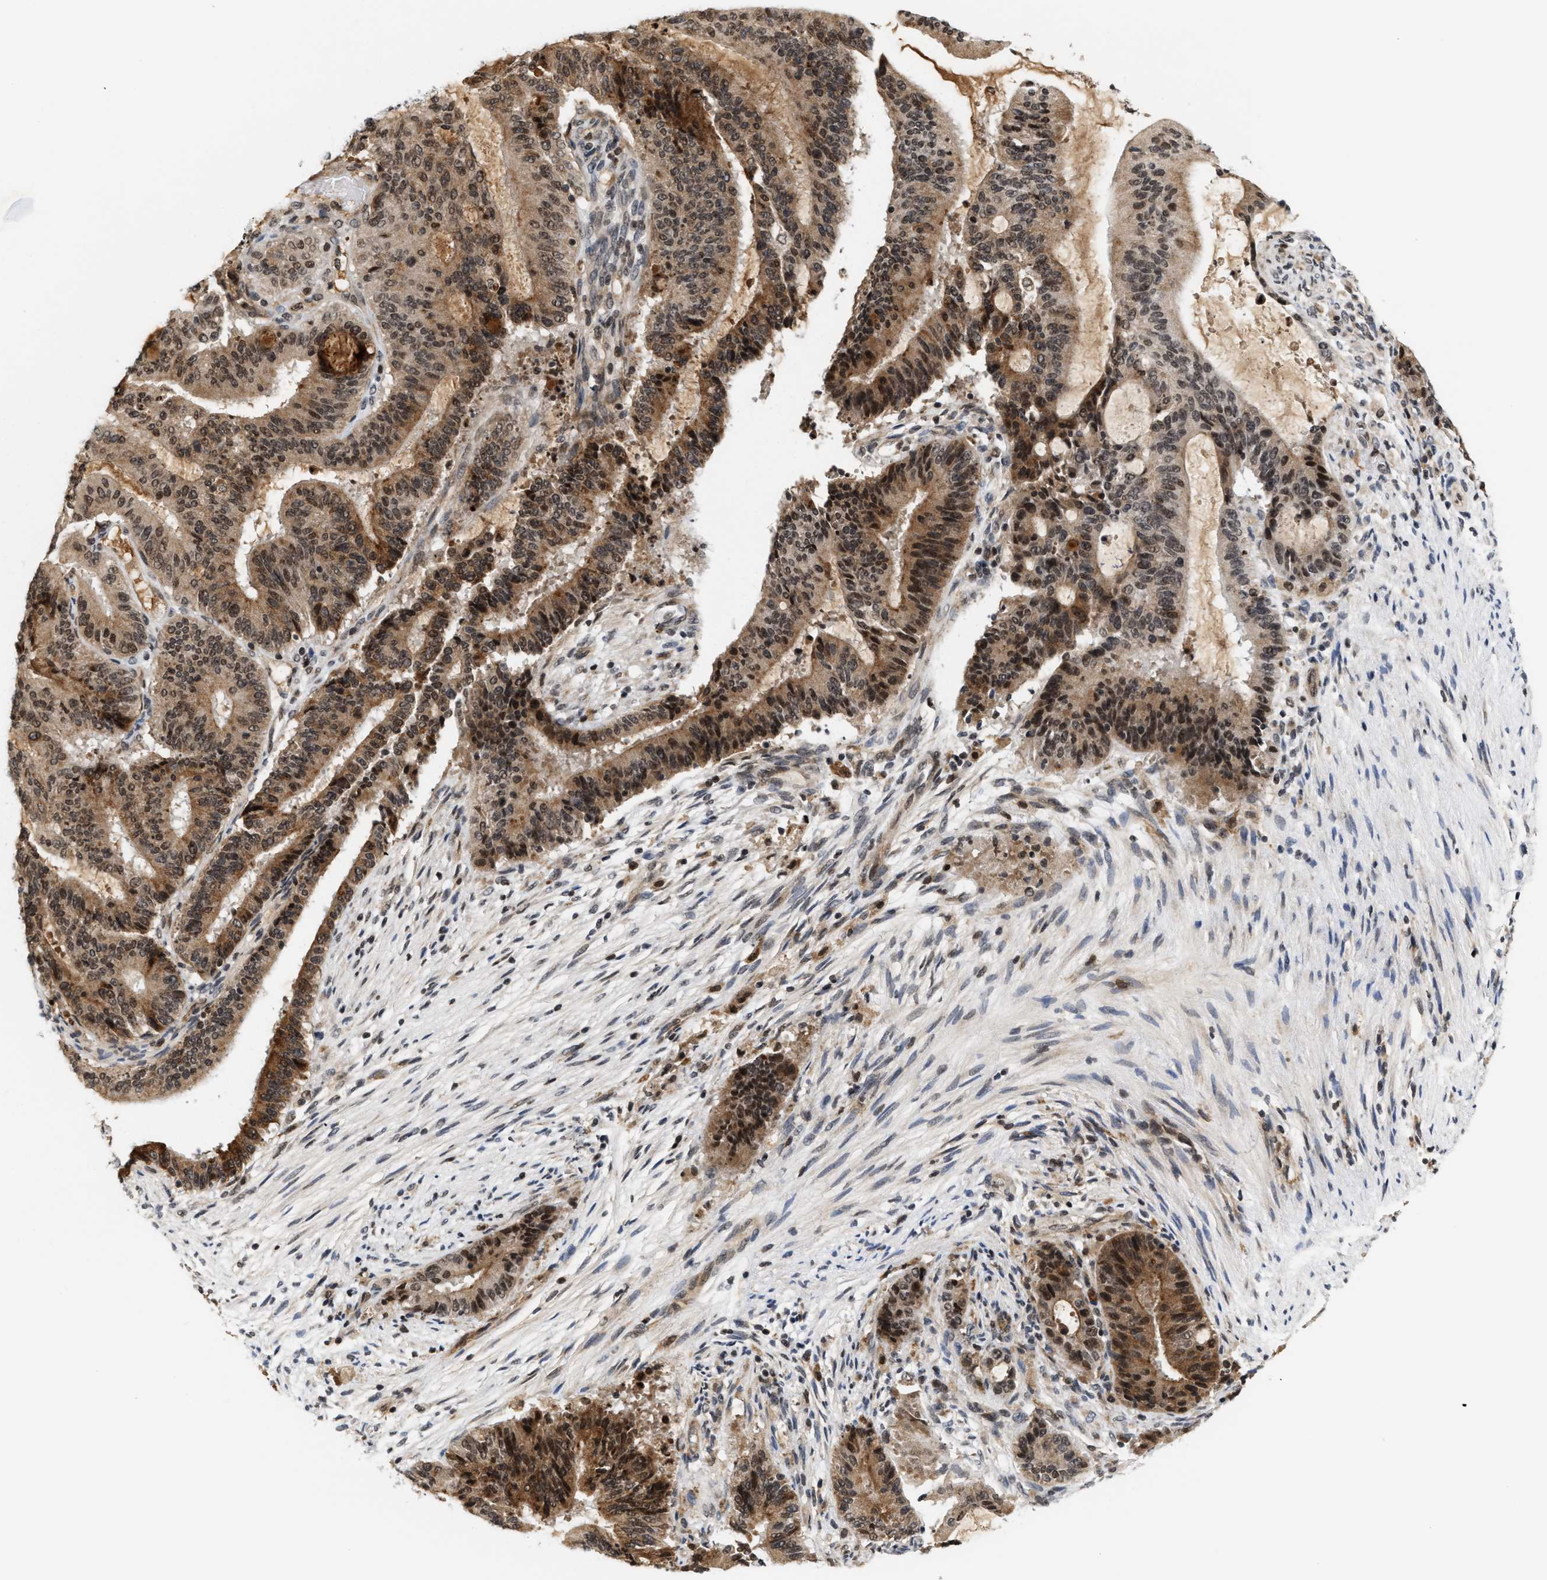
{"staining": {"intensity": "moderate", "quantity": ">75%", "location": "cytoplasmic/membranous,nuclear"}, "tissue": "liver cancer", "cell_type": "Tumor cells", "image_type": "cancer", "snomed": [{"axis": "morphology", "description": "Cholangiocarcinoma"}, {"axis": "topography", "description": "Liver"}], "caption": "Liver cancer (cholangiocarcinoma) tissue demonstrates moderate cytoplasmic/membranous and nuclear positivity in about >75% of tumor cells (Stains: DAB in brown, nuclei in blue, Microscopy: brightfield microscopy at high magnification).", "gene": "ANKRD6", "patient": {"sex": "female", "age": 73}}